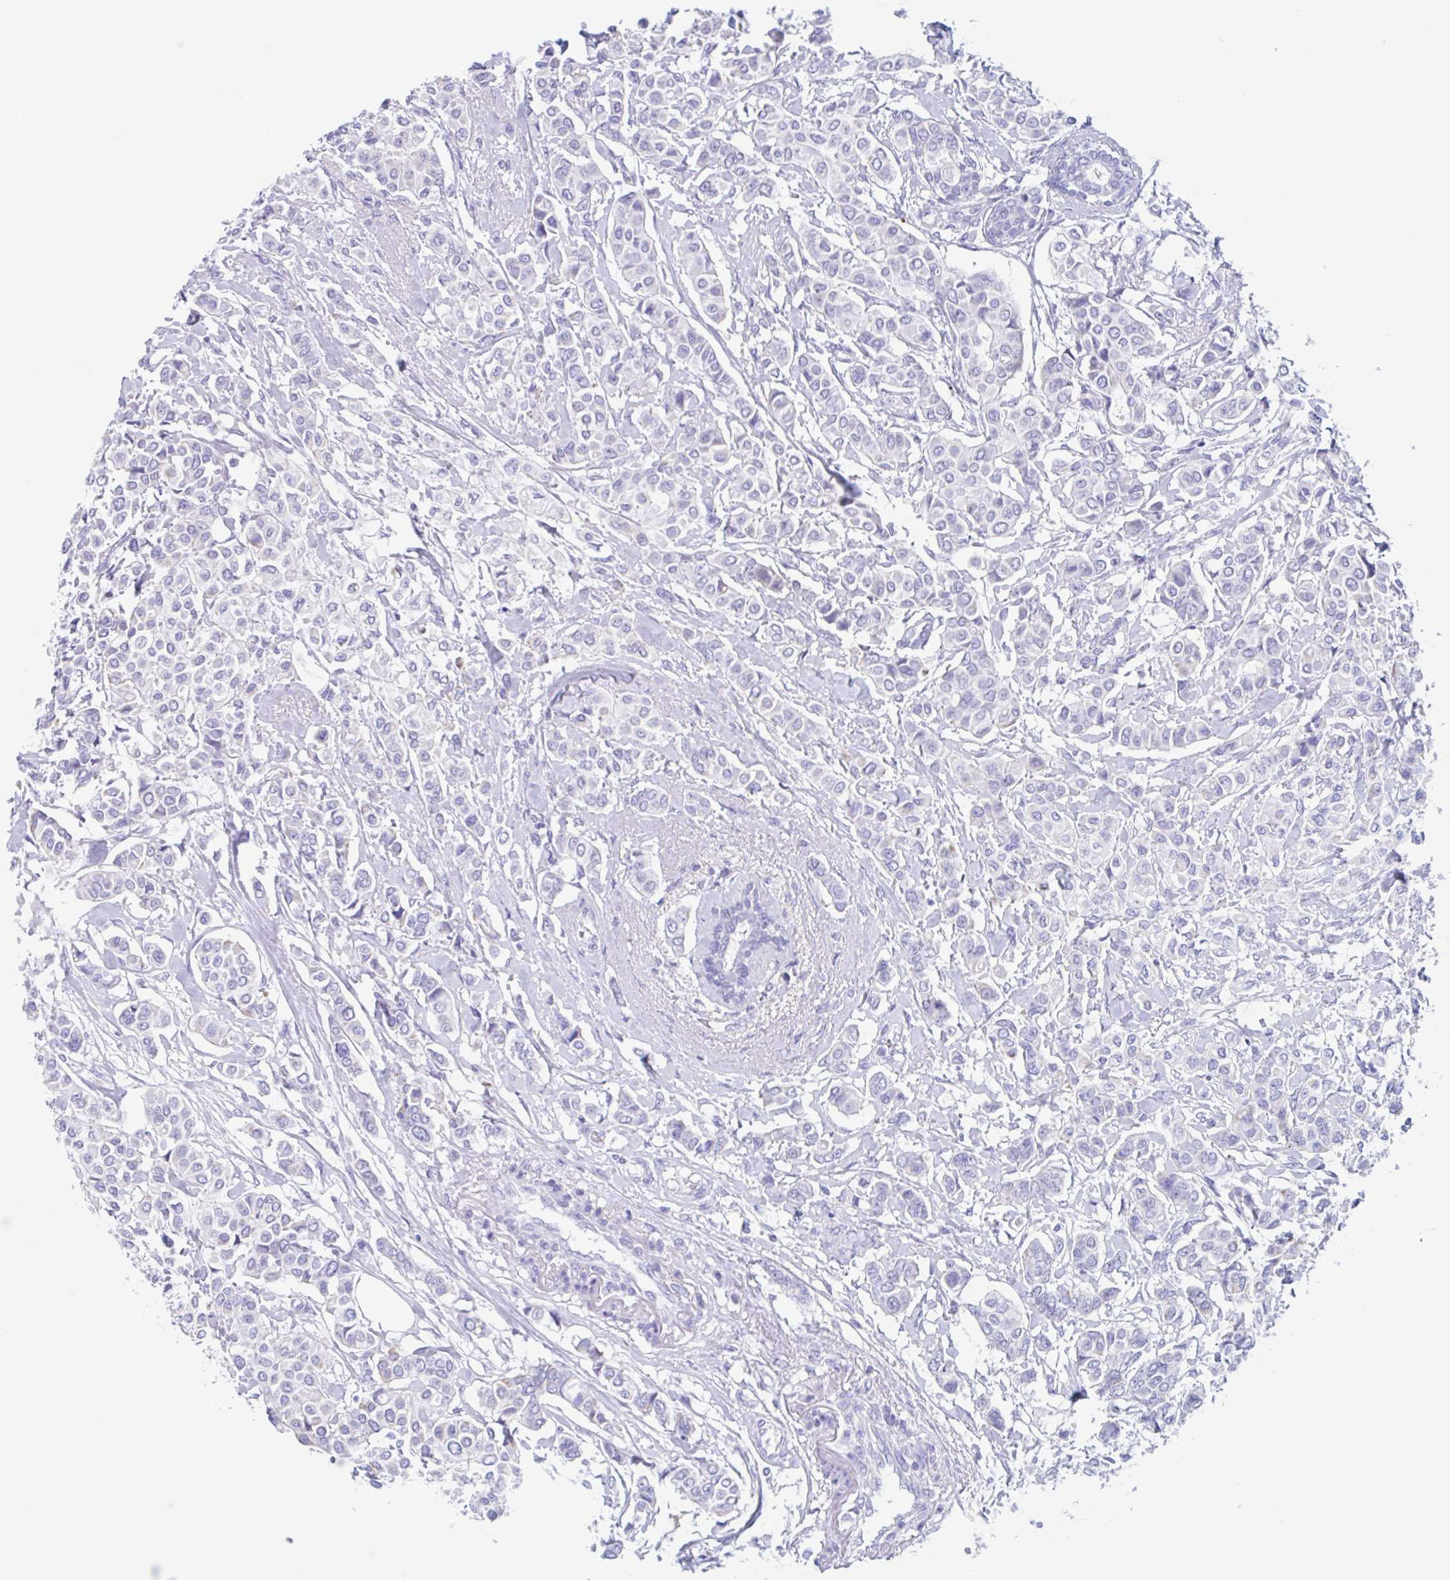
{"staining": {"intensity": "negative", "quantity": "none", "location": "none"}, "tissue": "breast cancer", "cell_type": "Tumor cells", "image_type": "cancer", "snomed": [{"axis": "morphology", "description": "Lobular carcinoma"}, {"axis": "topography", "description": "Breast"}], "caption": "Tumor cells are negative for brown protein staining in lobular carcinoma (breast).", "gene": "CPTP", "patient": {"sex": "female", "age": 51}}